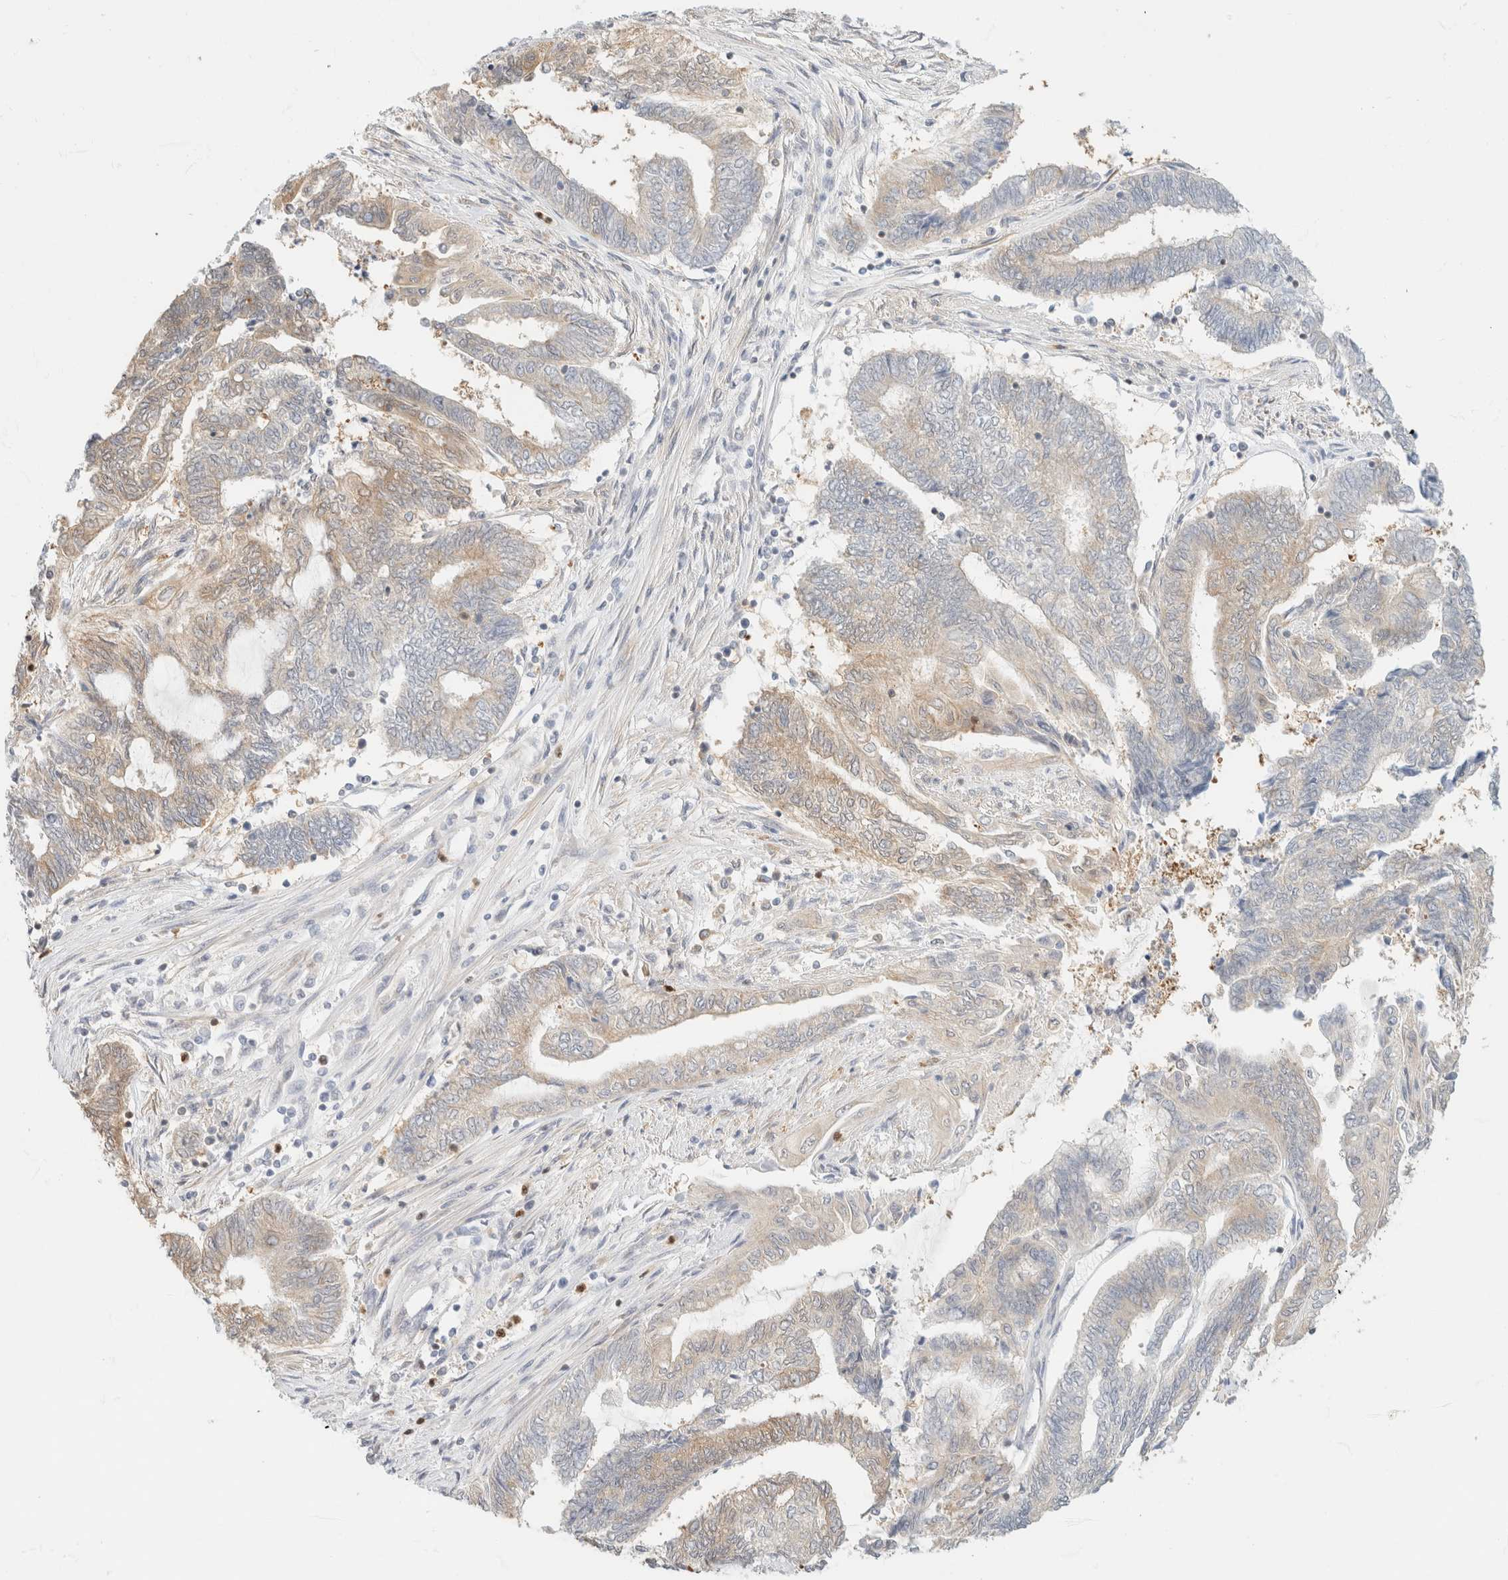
{"staining": {"intensity": "weak", "quantity": "<25%", "location": "cytoplasmic/membranous"}, "tissue": "endometrial cancer", "cell_type": "Tumor cells", "image_type": "cancer", "snomed": [{"axis": "morphology", "description": "Adenocarcinoma, NOS"}, {"axis": "topography", "description": "Uterus"}, {"axis": "topography", "description": "Endometrium"}], "caption": "Protein analysis of adenocarcinoma (endometrial) demonstrates no significant positivity in tumor cells.", "gene": "GPI", "patient": {"sex": "female", "age": 70}}